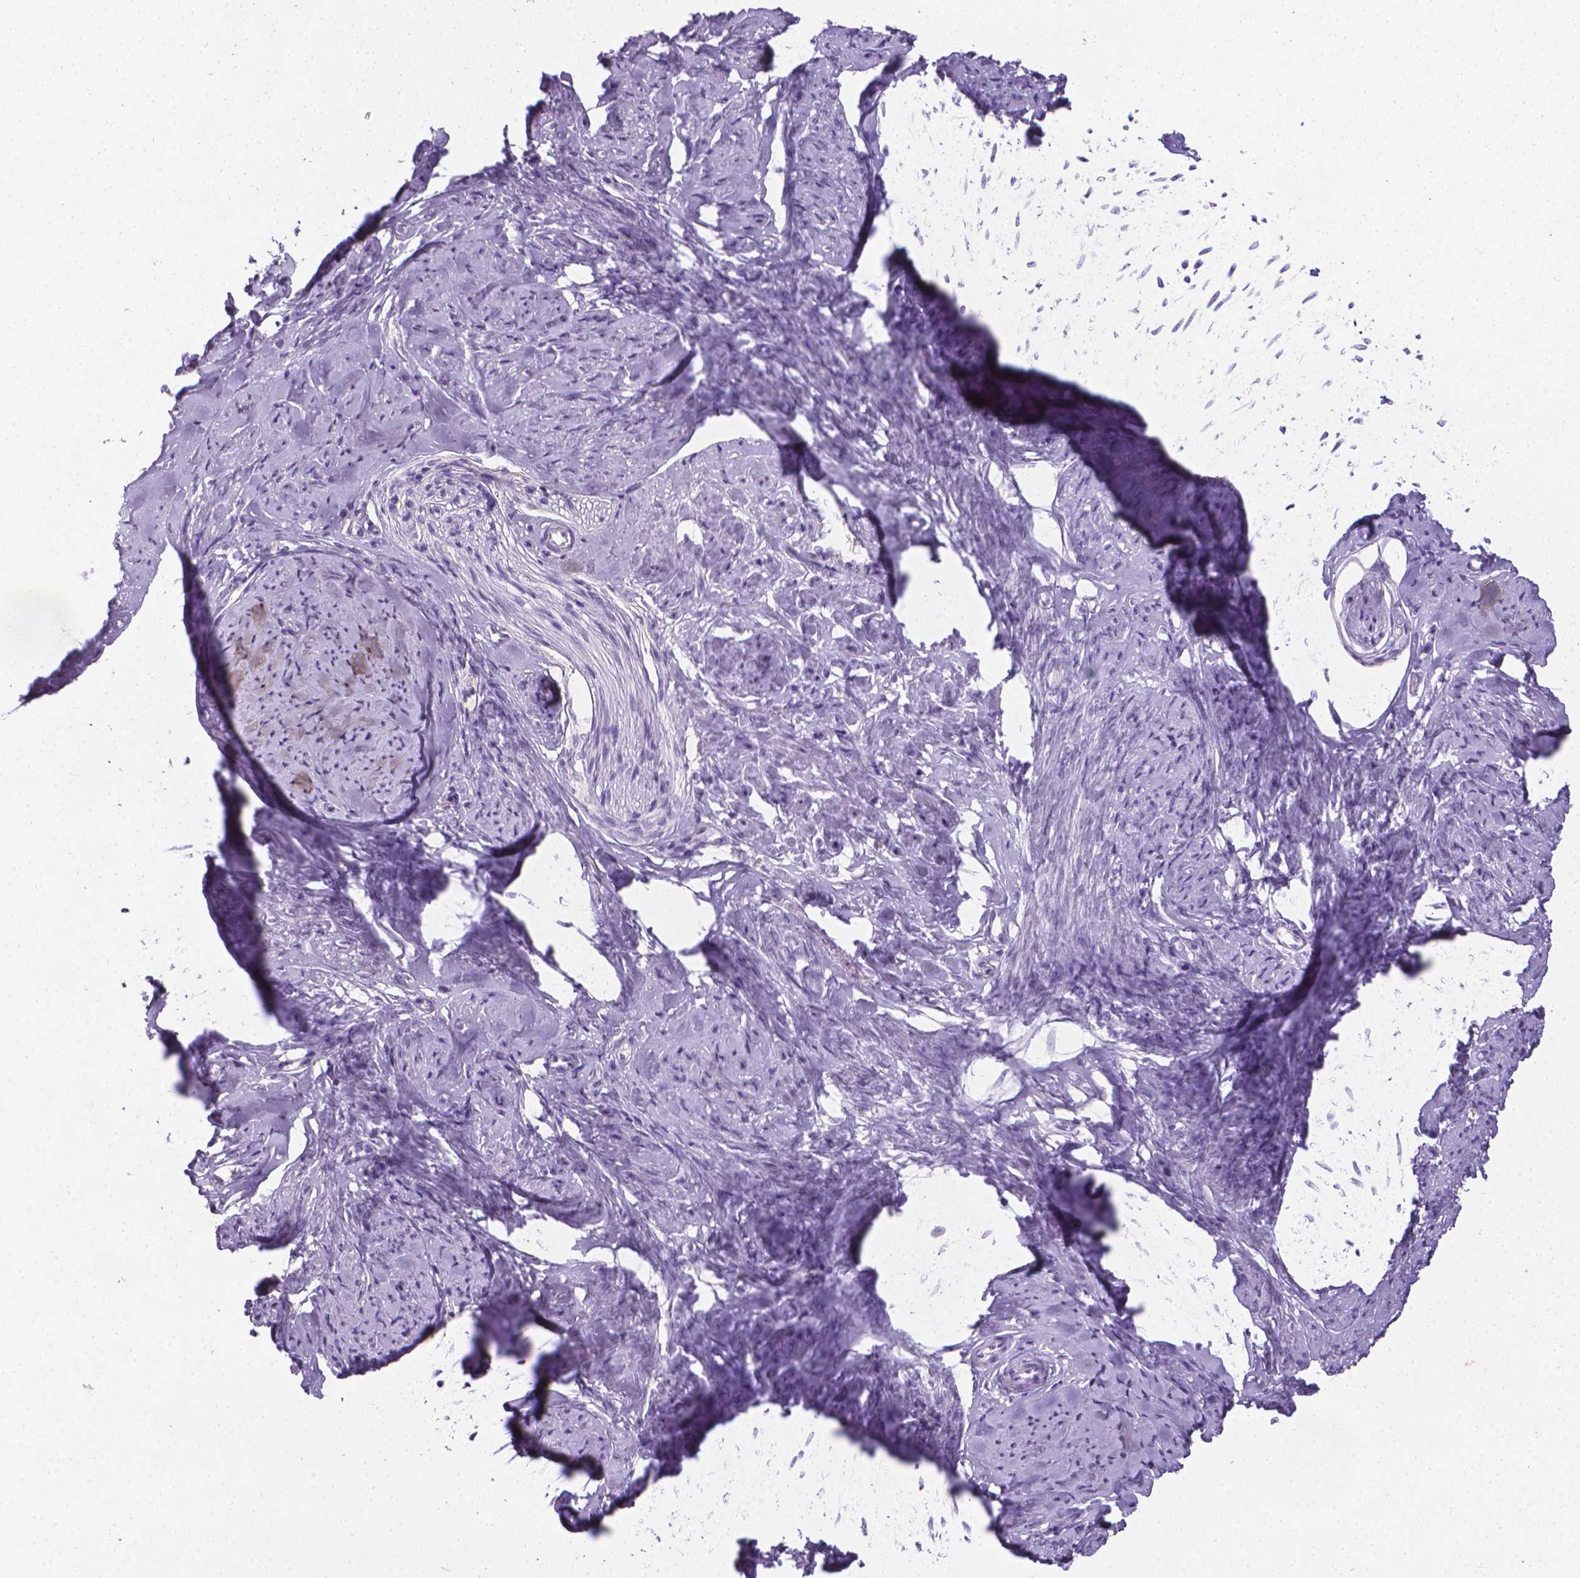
{"staining": {"intensity": "negative", "quantity": "none", "location": "none"}, "tissue": "smooth muscle", "cell_type": "Smooth muscle cells", "image_type": "normal", "snomed": [{"axis": "morphology", "description": "Normal tissue, NOS"}, {"axis": "topography", "description": "Smooth muscle"}], "caption": "IHC image of normal smooth muscle: smooth muscle stained with DAB (3,3'-diaminobenzidine) displays no significant protein expression in smooth muscle cells. (DAB IHC with hematoxylin counter stain).", "gene": "XPNPEP2", "patient": {"sex": "female", "age": 48}}